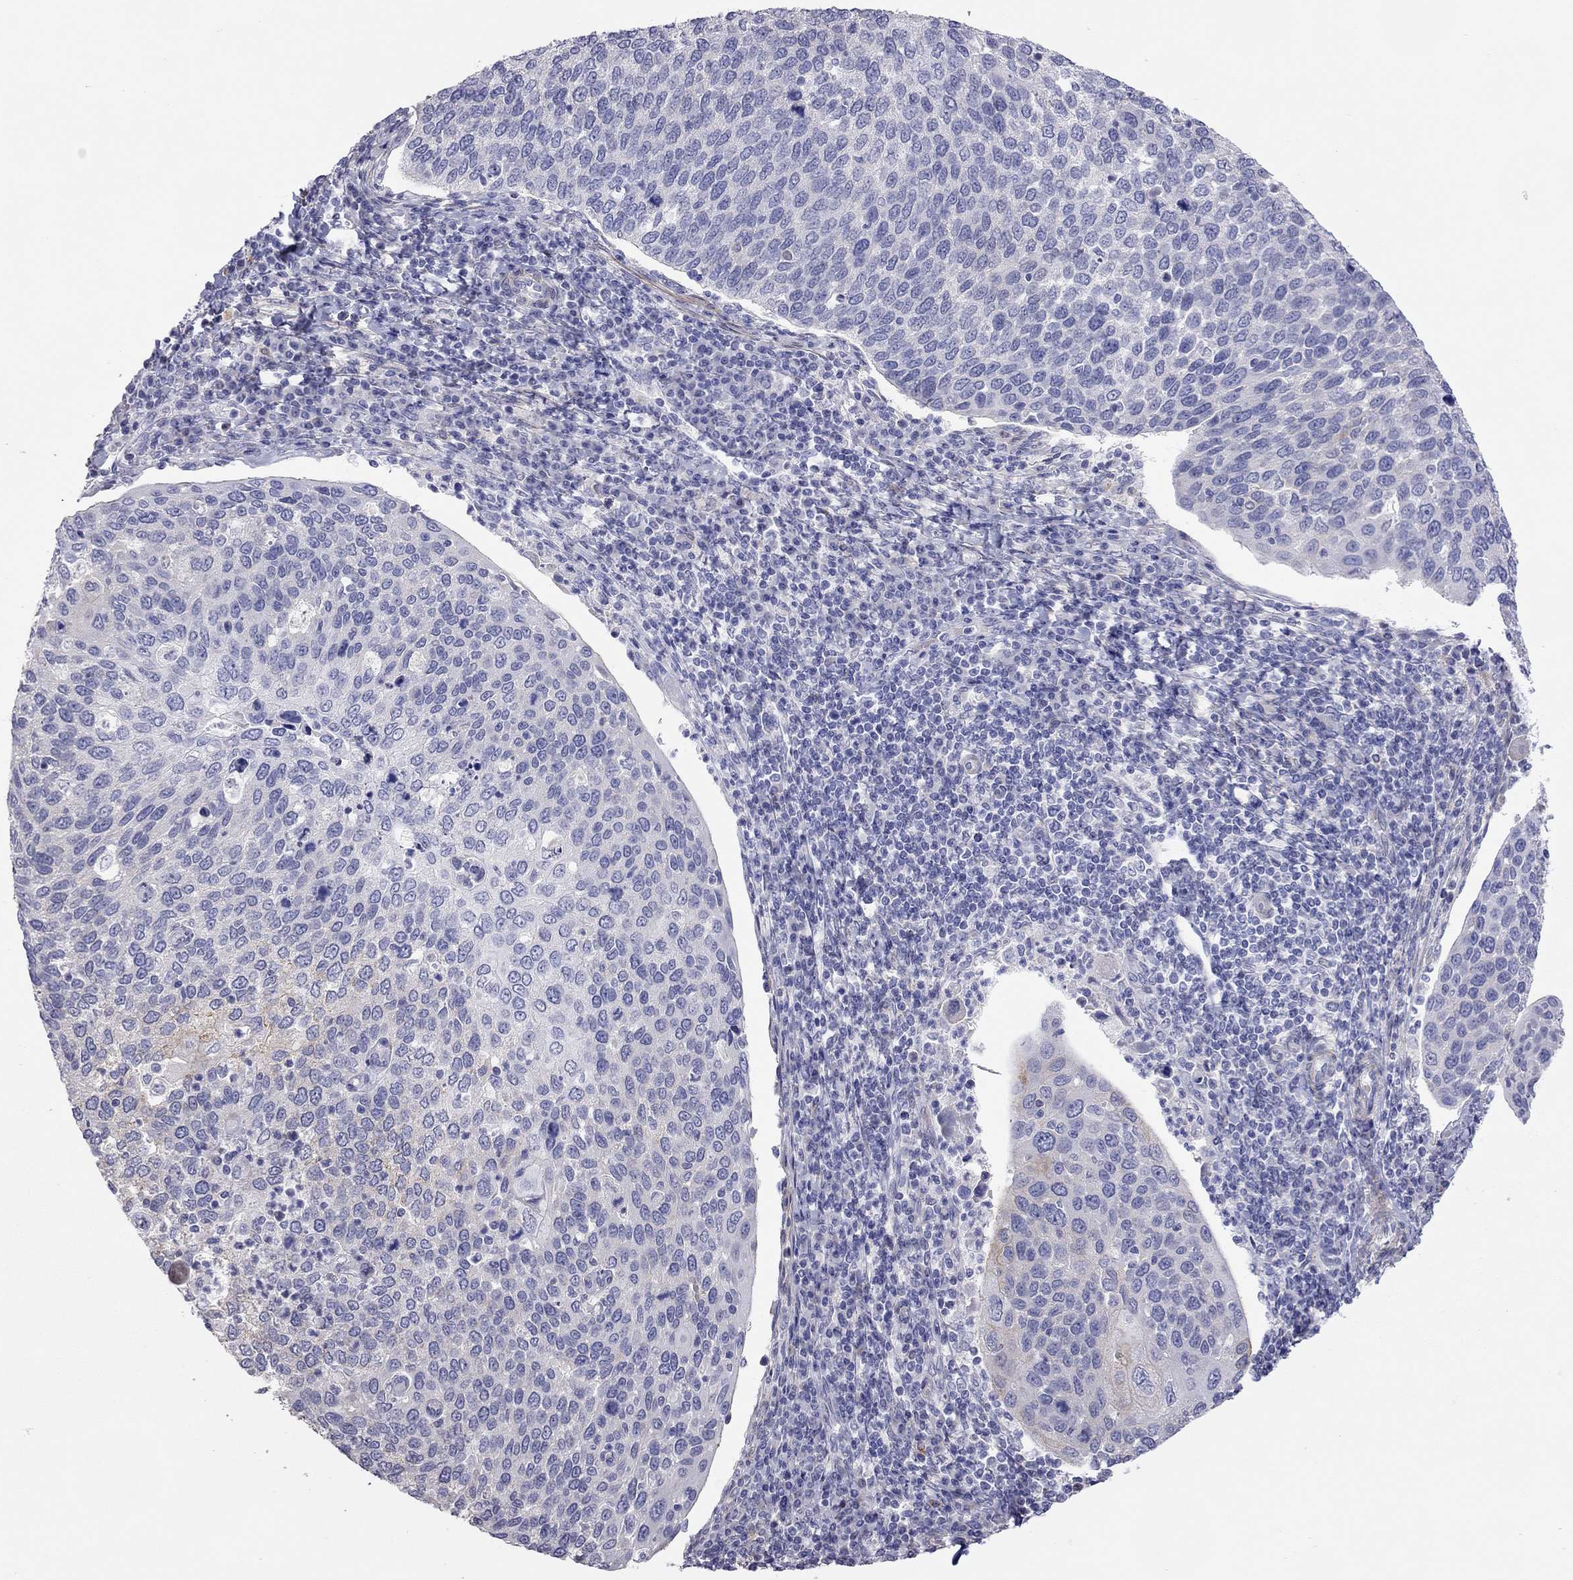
{"staining": {"intensity": "negative", "quantity": "none", "location": "none"}, "tissue": "cervical cancer", "cell_type": "Tumor cells", "image_type": "cancer", "snomed": [{"axis": "morphology", "description": "Squamous cell carcinoma, NOS"}, {"axis": "topography", "description": "Cervix"}], "caption": "A high-resolution micrograph shows immunohistochemistry staining of cervical cancer, which shows no significant staining in tumor cells.", "gene": "SYTL2", "patient": {"sex": "female", "age": 54}}